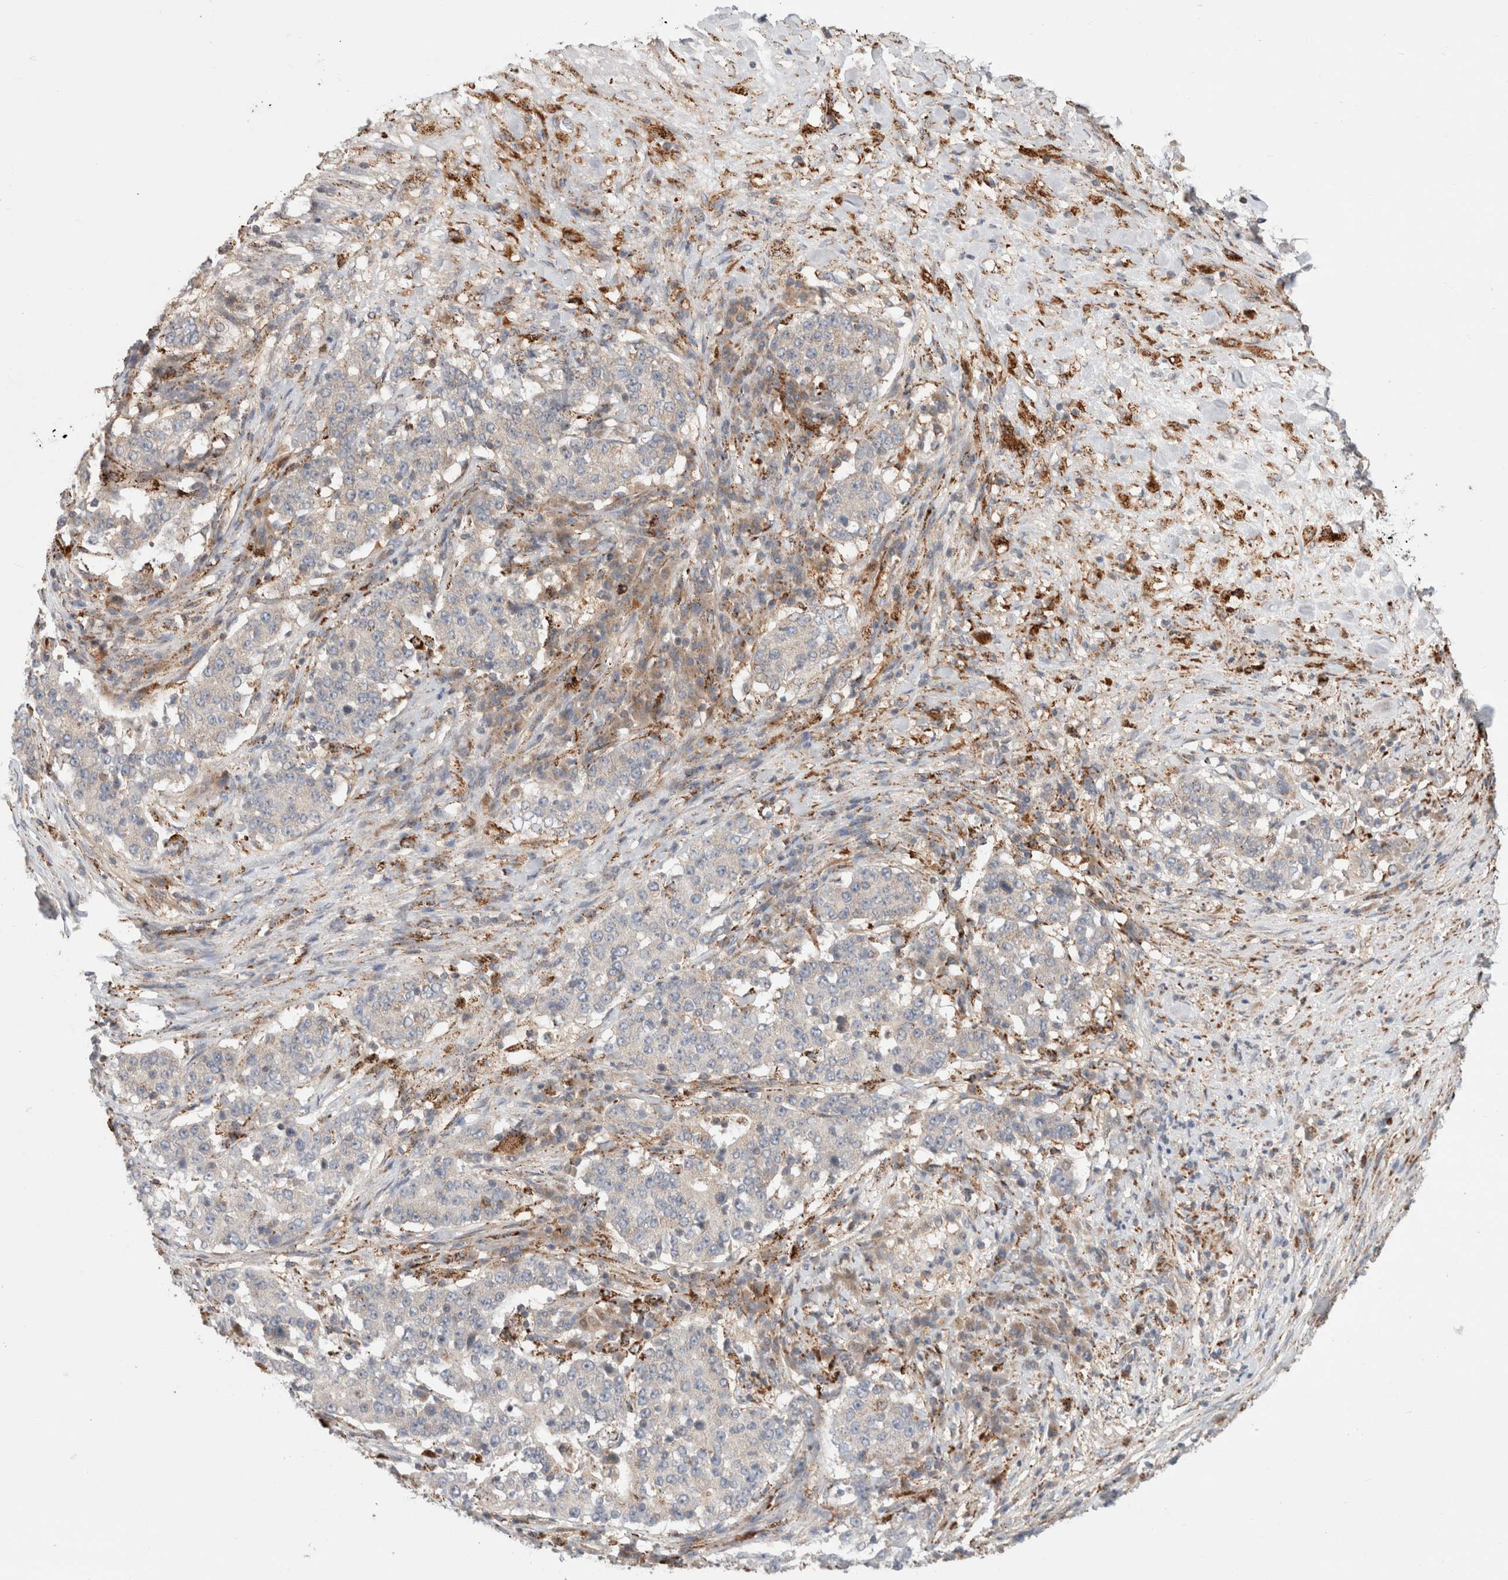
{"staining": {"intensity": "negative", "quantity": "none", "location": "none"}, "tissue": "stomach cancer", "cell_type": "Tumor cells", "image_type": "cancer", "snomed": [{"axis": "morphology", "description": "Adenocarcinoma, NOS"}, {"axis": "topography", "description": "Stomach"}], "caption": "This is a micrograph of immunohistochemistry (IHC) staining of stomach adenocarcinoma, which shows no expression in tumor cells. The staining is performed using DAB brown chromogen with nuclei counter-stained in using hematoxylin.", "gene": "HROB", "patient": {"sex": "male", "age": 59}}